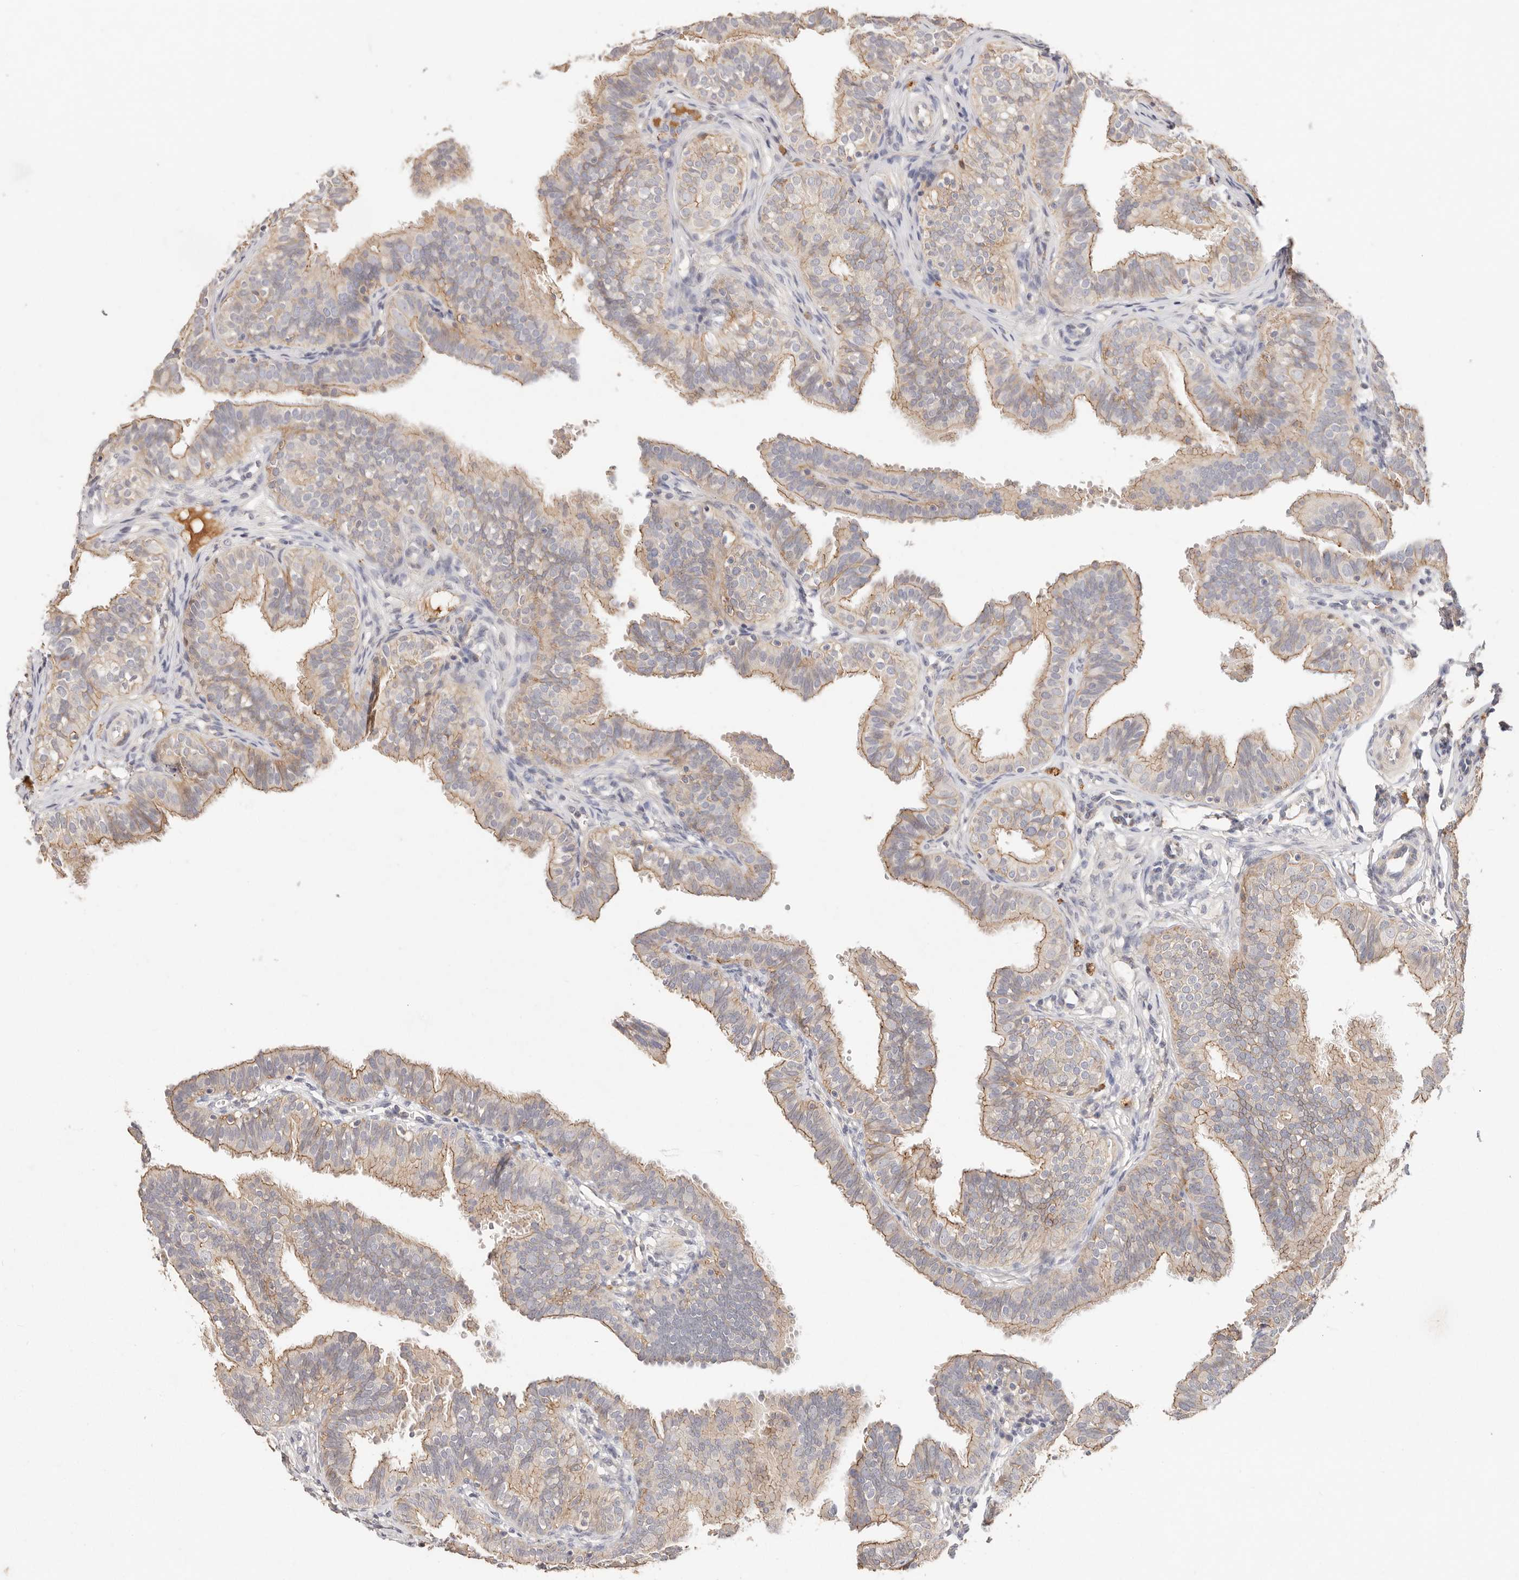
{"staining": {"intensity": "moderate", "quantity": "25%-75%", "location": "cytoplasmic/membranous"}, "tissue": "fallopian tube", "cell_type": "Glandular cells", "image_type": "normal", "snomed": [{"axis": "morphology", "description": "Normal tissue, NOS"}, {"axis": "topography", "description": "Fallopian tube"}], "caption": "Fallopian tube stained with DAB immunohistochemistry shows medium levels of moderate cytoplasmic/membranous positivity in about 25%-75% of glandular cells. The protein of interest is stained brown, and the nuclei are stained in blue (DAB IHC with brightfield microscopy, high magnification).", "gene": "CXADR", "patient": {"sex": "female", "age": 35}}